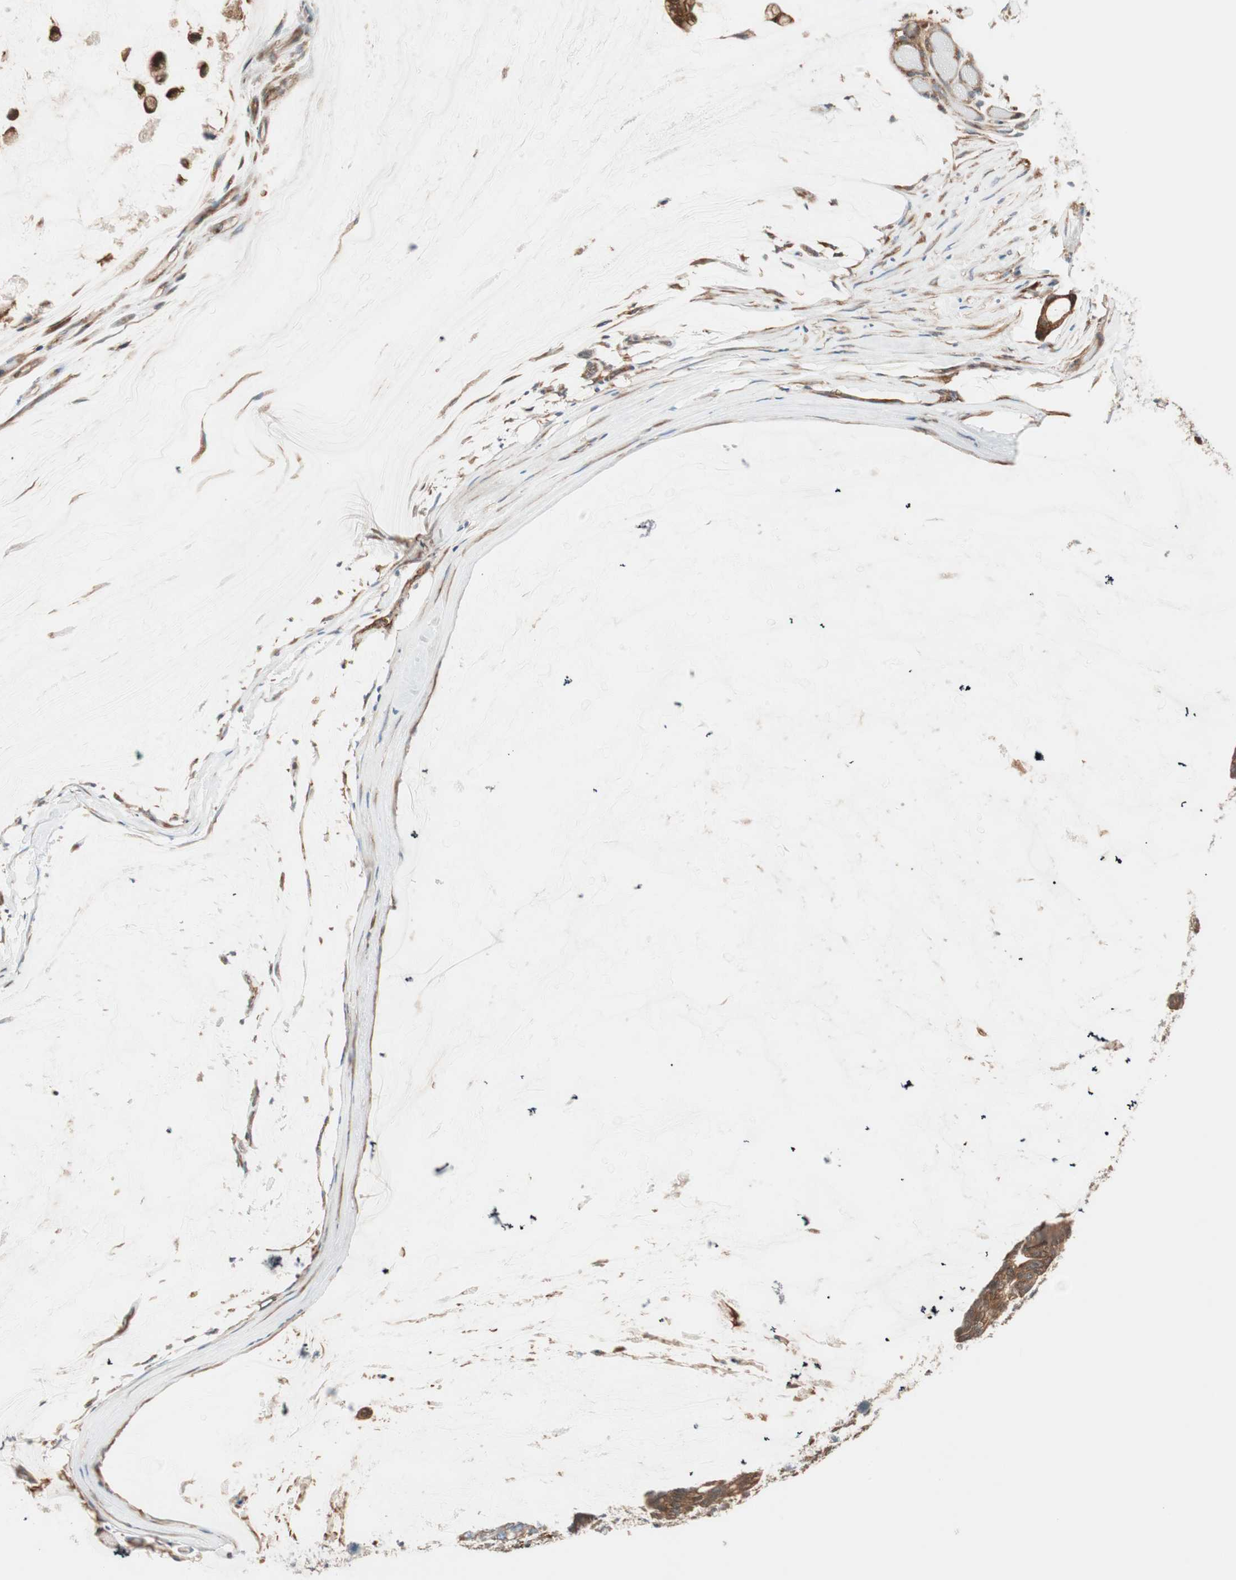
{"staining": {"intensity": "strong", "quantity": ">75%", "location": "cytoplasmic/membranous"}, "tissue": "ovarian cancer", "cell_type": "Tumor cells", "image_type": "cancer", "snomed": [{"axis": "morphology", "description": "Cystadenocarcinoma, mucinous, NOS"}, {"axis": "topography", "description": "Ovary"}], "caption": "Immunohistochemical staining of human mucinous cystadenocarcinoma (ovarian) displays high levels of strong cytoplasmic/membranous protein expression in about >75% of tumor cells.", "gene": "WASL", "patient": {"sex": "female", "age": 39}}